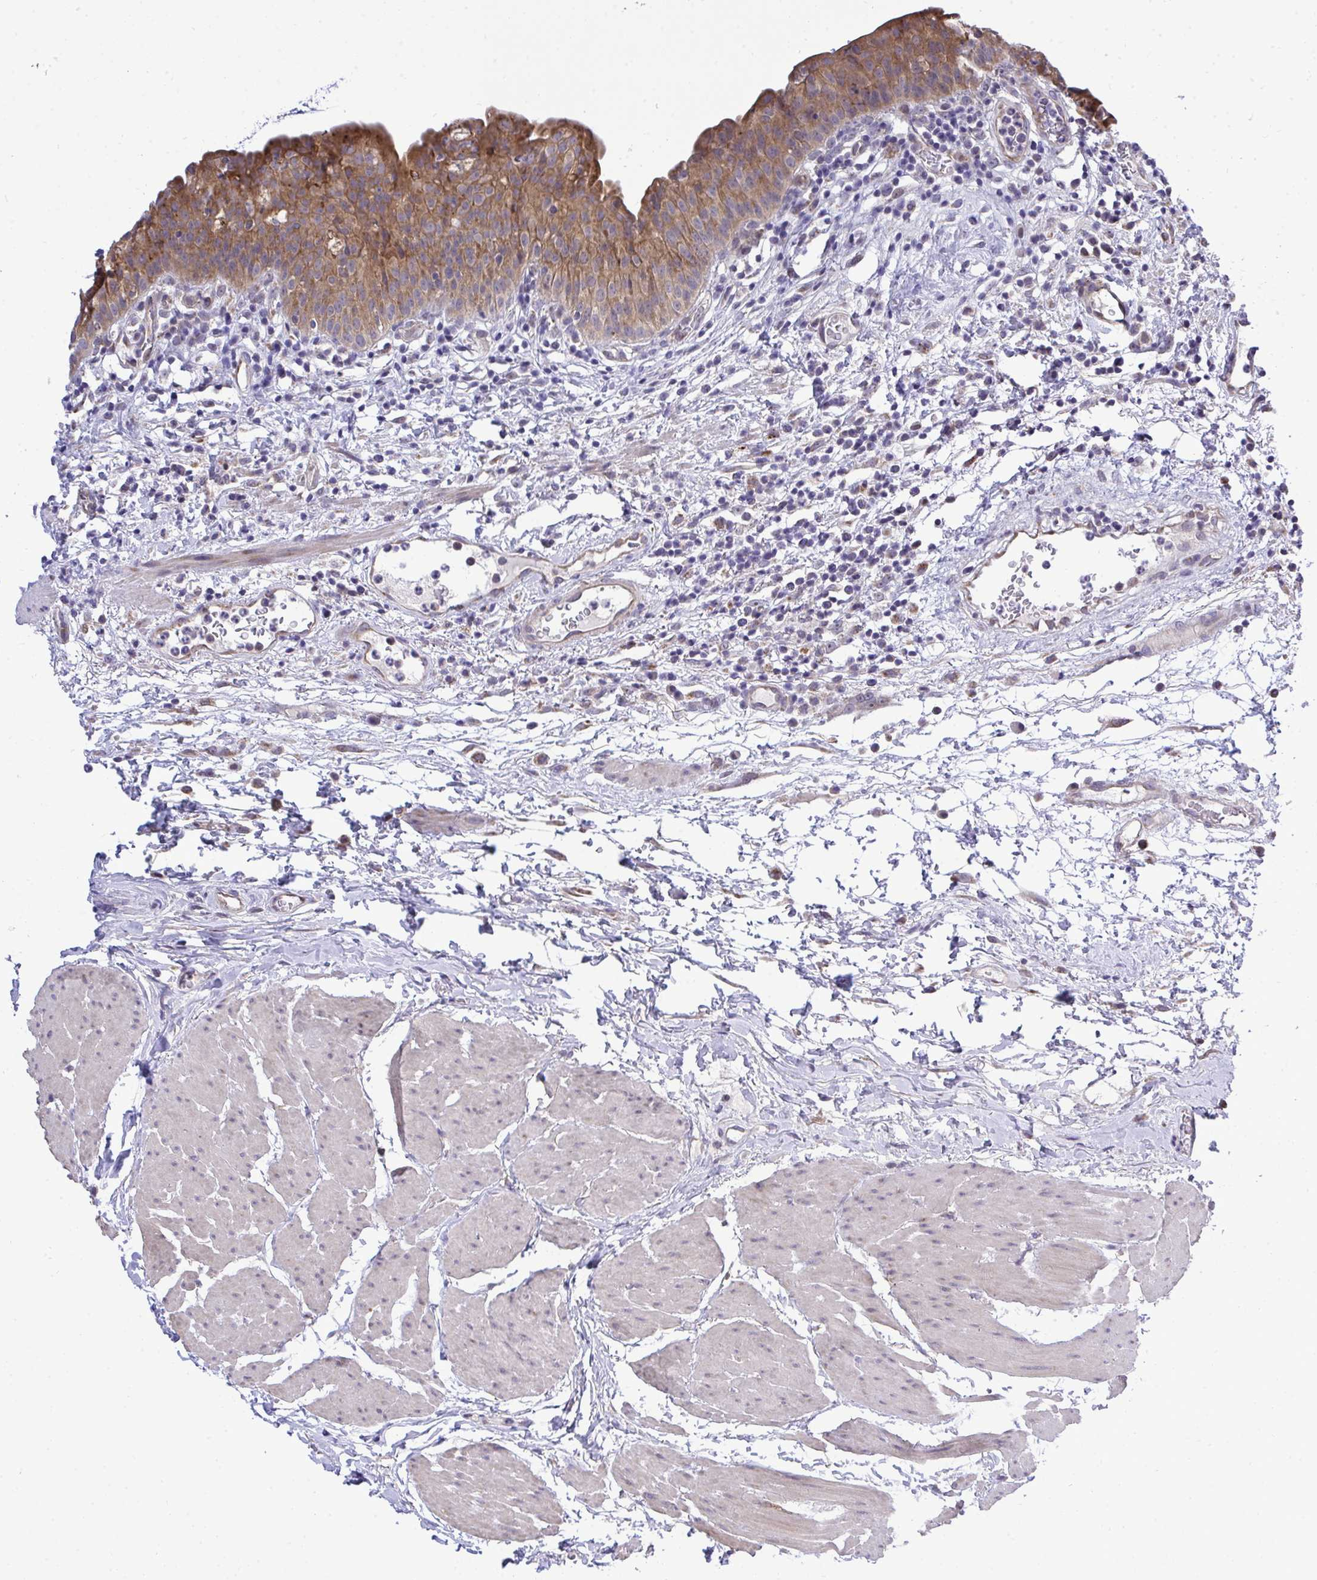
{"staining": {"intensity": "moderate", "quantity": ">75%", "location": "cytoplasmic/membranous"}, "tissue": "urinary bladder", "cell_type": "Urothelial cells", "image_type": "normal", "snomed": [{"axis": "morphology", "description": "Normal tissue, NOS"}, {"axis": "morphology", "description": "Inflammation, NOS"}, {"axis": "topography", "description": "Urinary bladder"}], "caption": "A histopathology image of human urinary bladder stained for a protein demonstrates moderate cytoplasmic/membranous brown staining in urothelial cells.", "gene": "XAF1", "patient": {"sex": "male", "age": 57}}